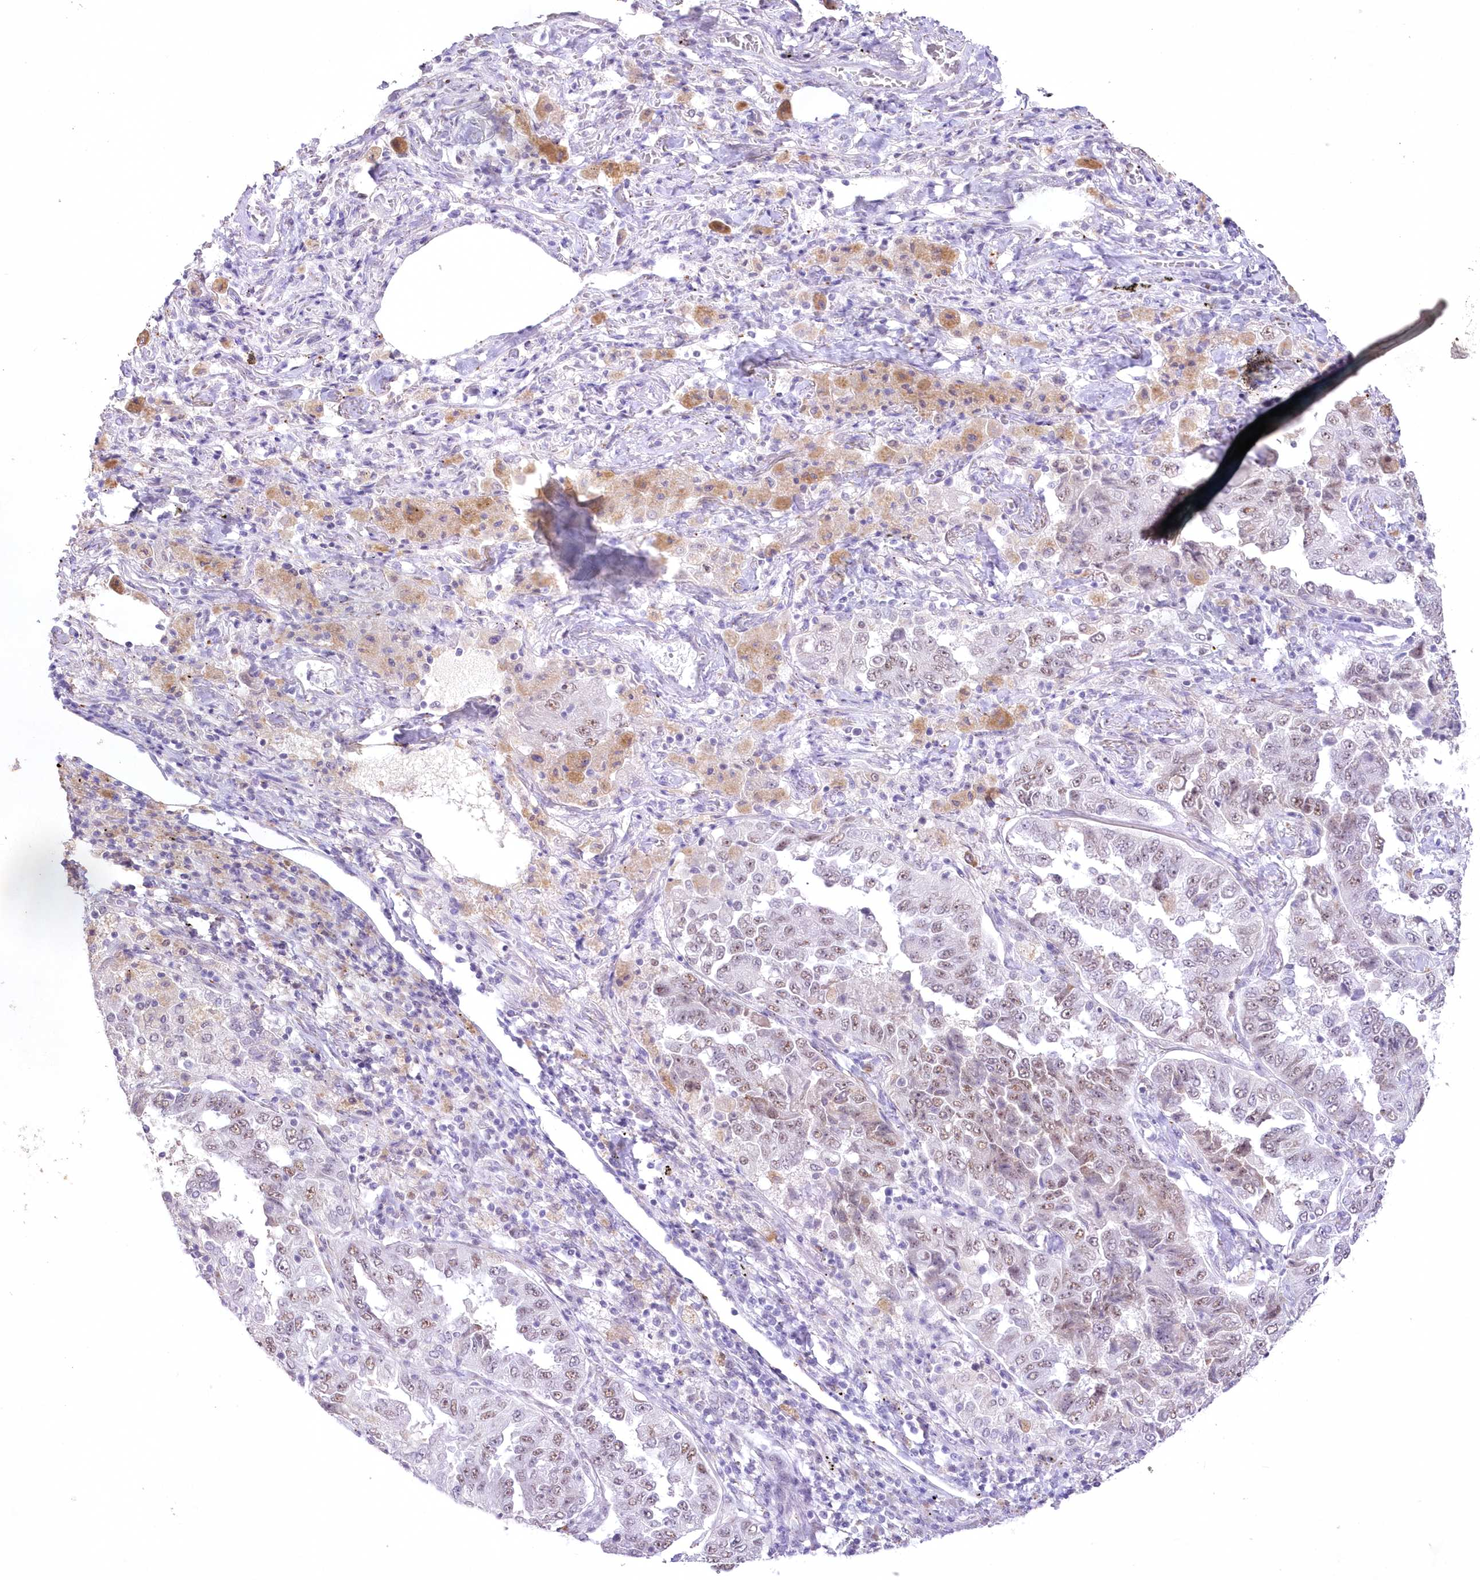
{"staining": {"intensity": "moderate", "quantity": "25%-75%", "location": "nuclear"}, "tissue": "lung cancer", "cell_type": "Tumor cells", "image_type": "cancer", "snomed": [{"axis": "morphology", "description": "Adenocarcinoma, NOS"}, {"axis": "topography", "description": "Lung"}], "caption": "Protein analysis of adenocarcinoma (lung) tissue displays moderate nuclear staining in approximately 25%-75% of tumor cells.", "gene": "RBM27", "patient": {"sex": "female", "age": 51}}